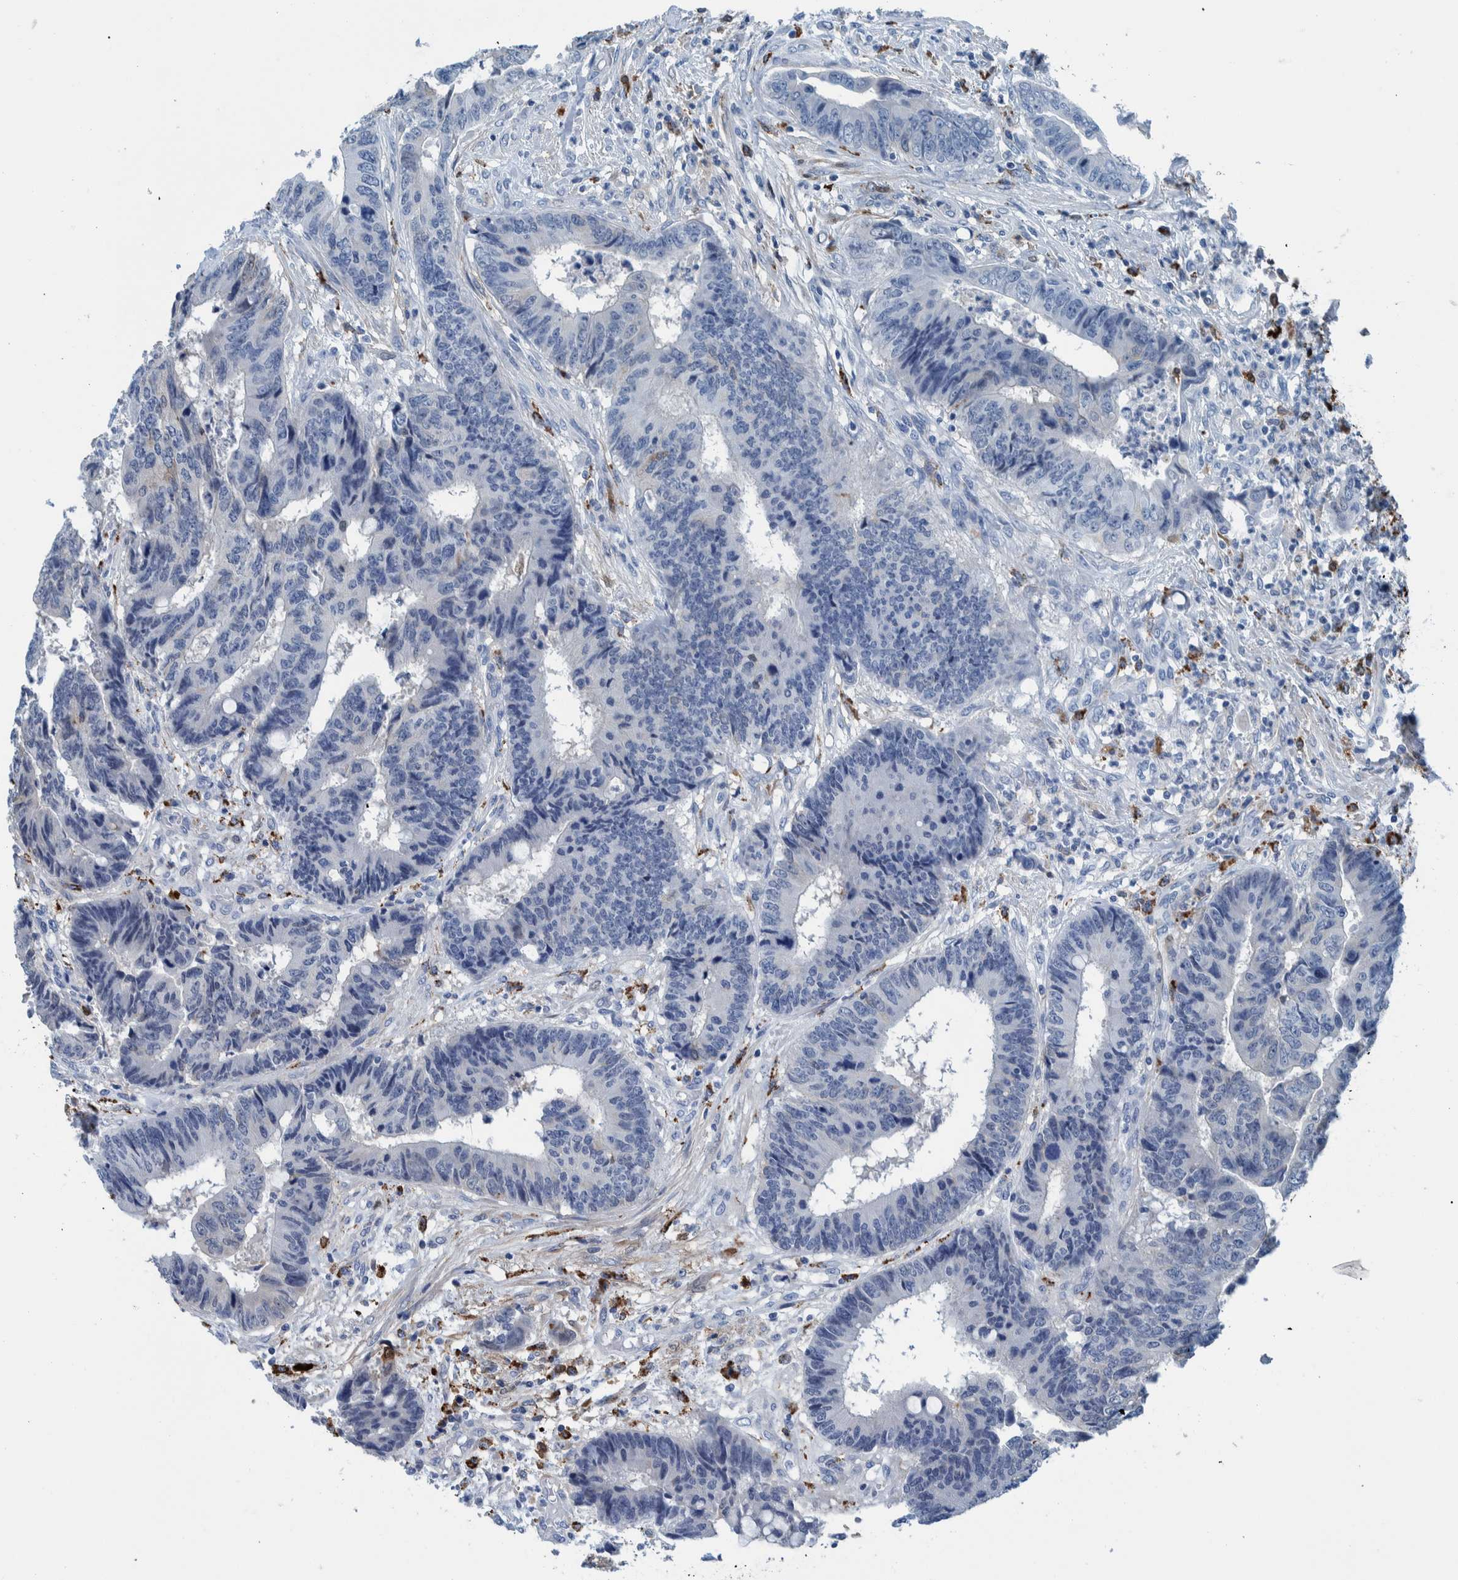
{"staining": {"intensity": "negative", "quantity": "none", "location": "none"}, "tissue": "colorectal cancer", "cell_type": "Tumor cells", "image_type": "cancer", "snomed": [{"axis": "morphology", "description": "Adenocarcinoma, NOS"}, {"axis": "topography", "description": "Rectum"}], "caption": "Protein analysis of colorectal adenocarcinoma reveals no significant staining in tumor cells.", "gene": "IDO1", "patient": {"sex": "male", "age": 84}}